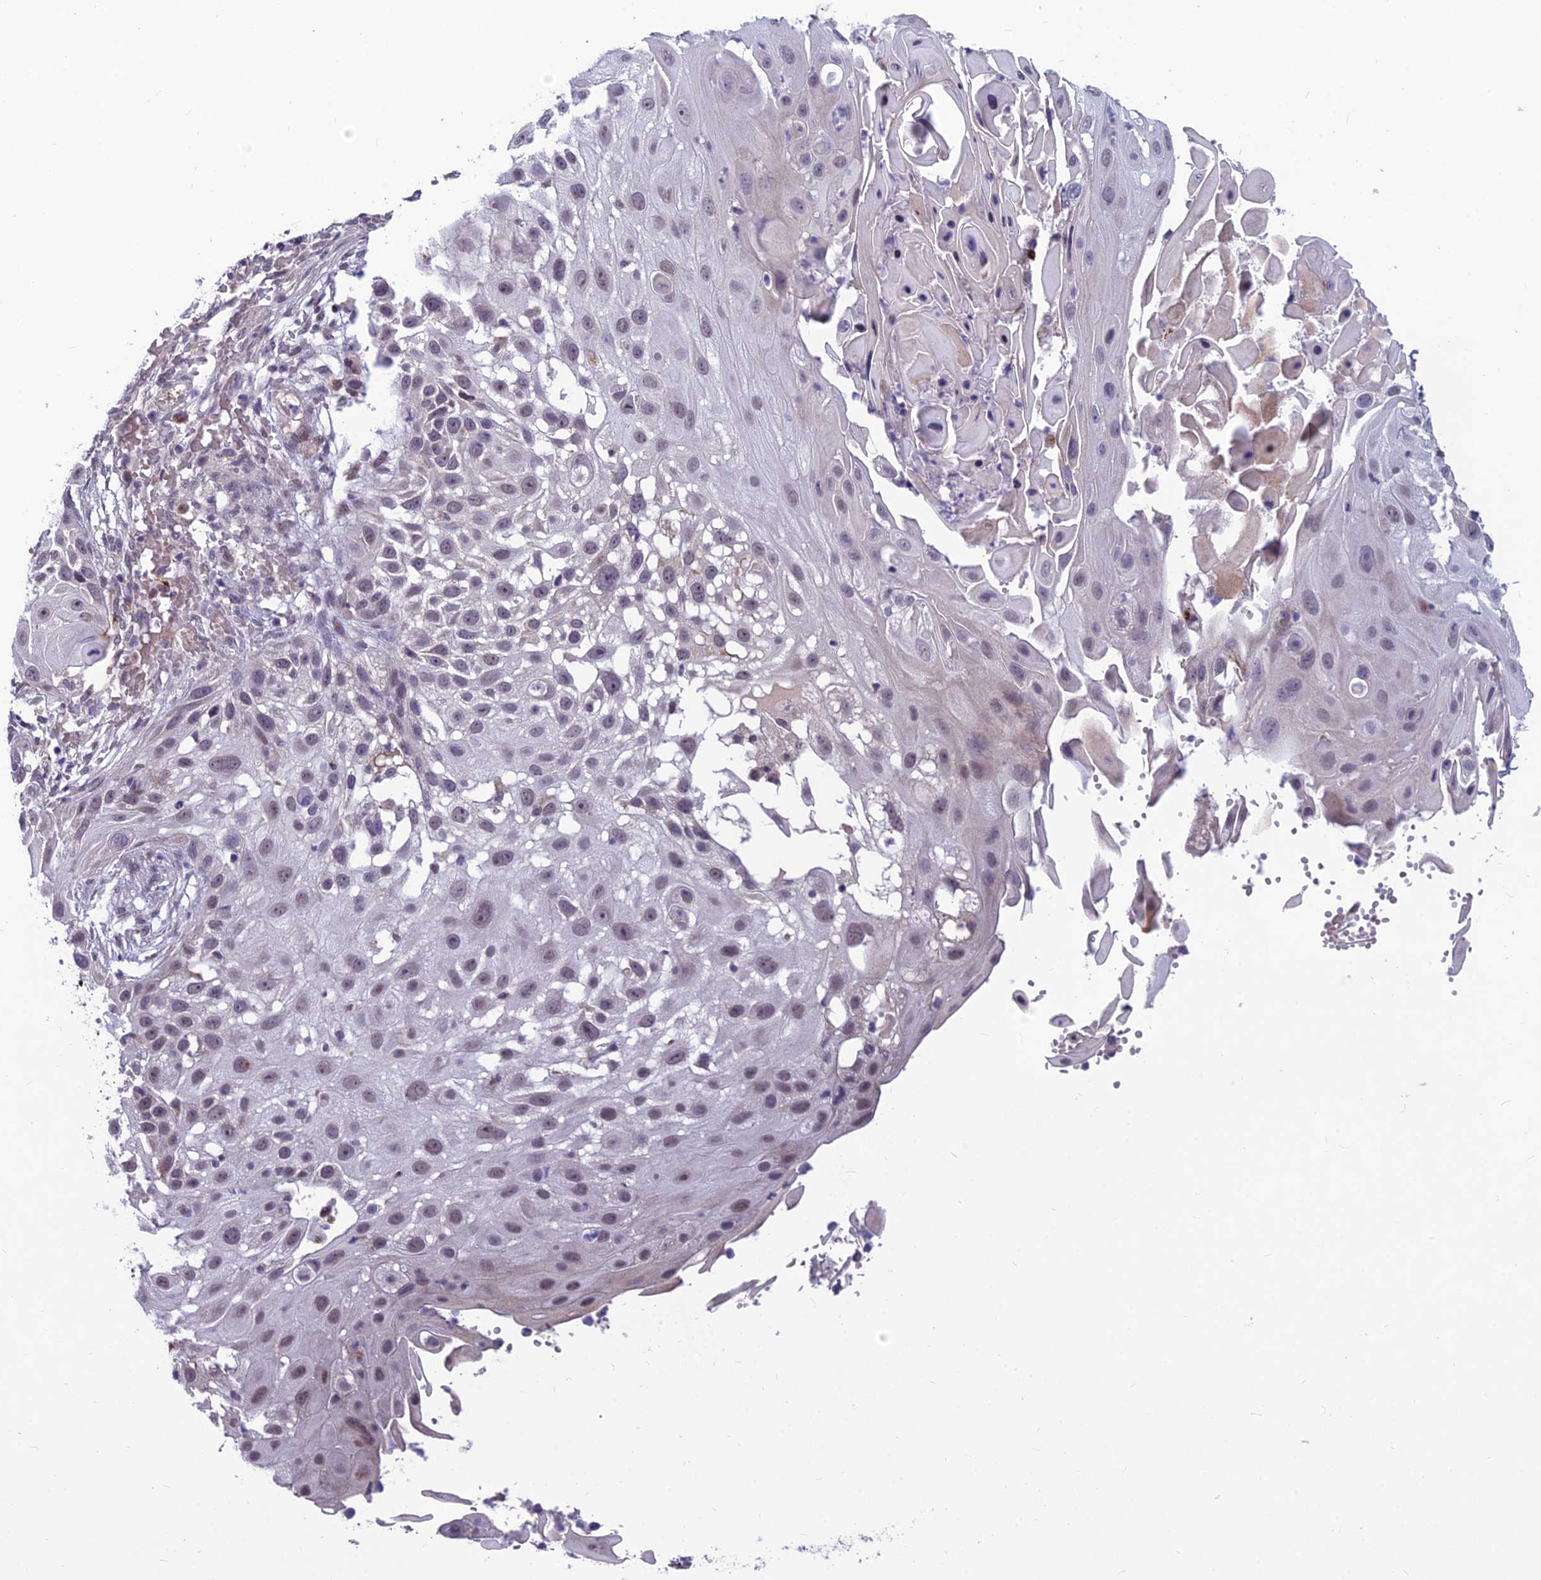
{"staining": {"intensity": "weak", "quantity": "<25%", "location": "nuclear"}, "tissue": "skin cancer", "cell_type": "Tumor cells", "image_type": "cancer", "snomed": [{"axis": "morphology", "description": "Squamous cell carcinoma, NOS"}, {"axis": "topography", "description": "Skin"}], "caption": "An immunohistochemistry photomicrograph of skin cancer (squamous cell carcinoma) is shown. There is no staining in tumor cells of skin cancer (squamous cell carcinoma).", "gene": "FBRS", "patient": {"sex": "female", "age": 44}}